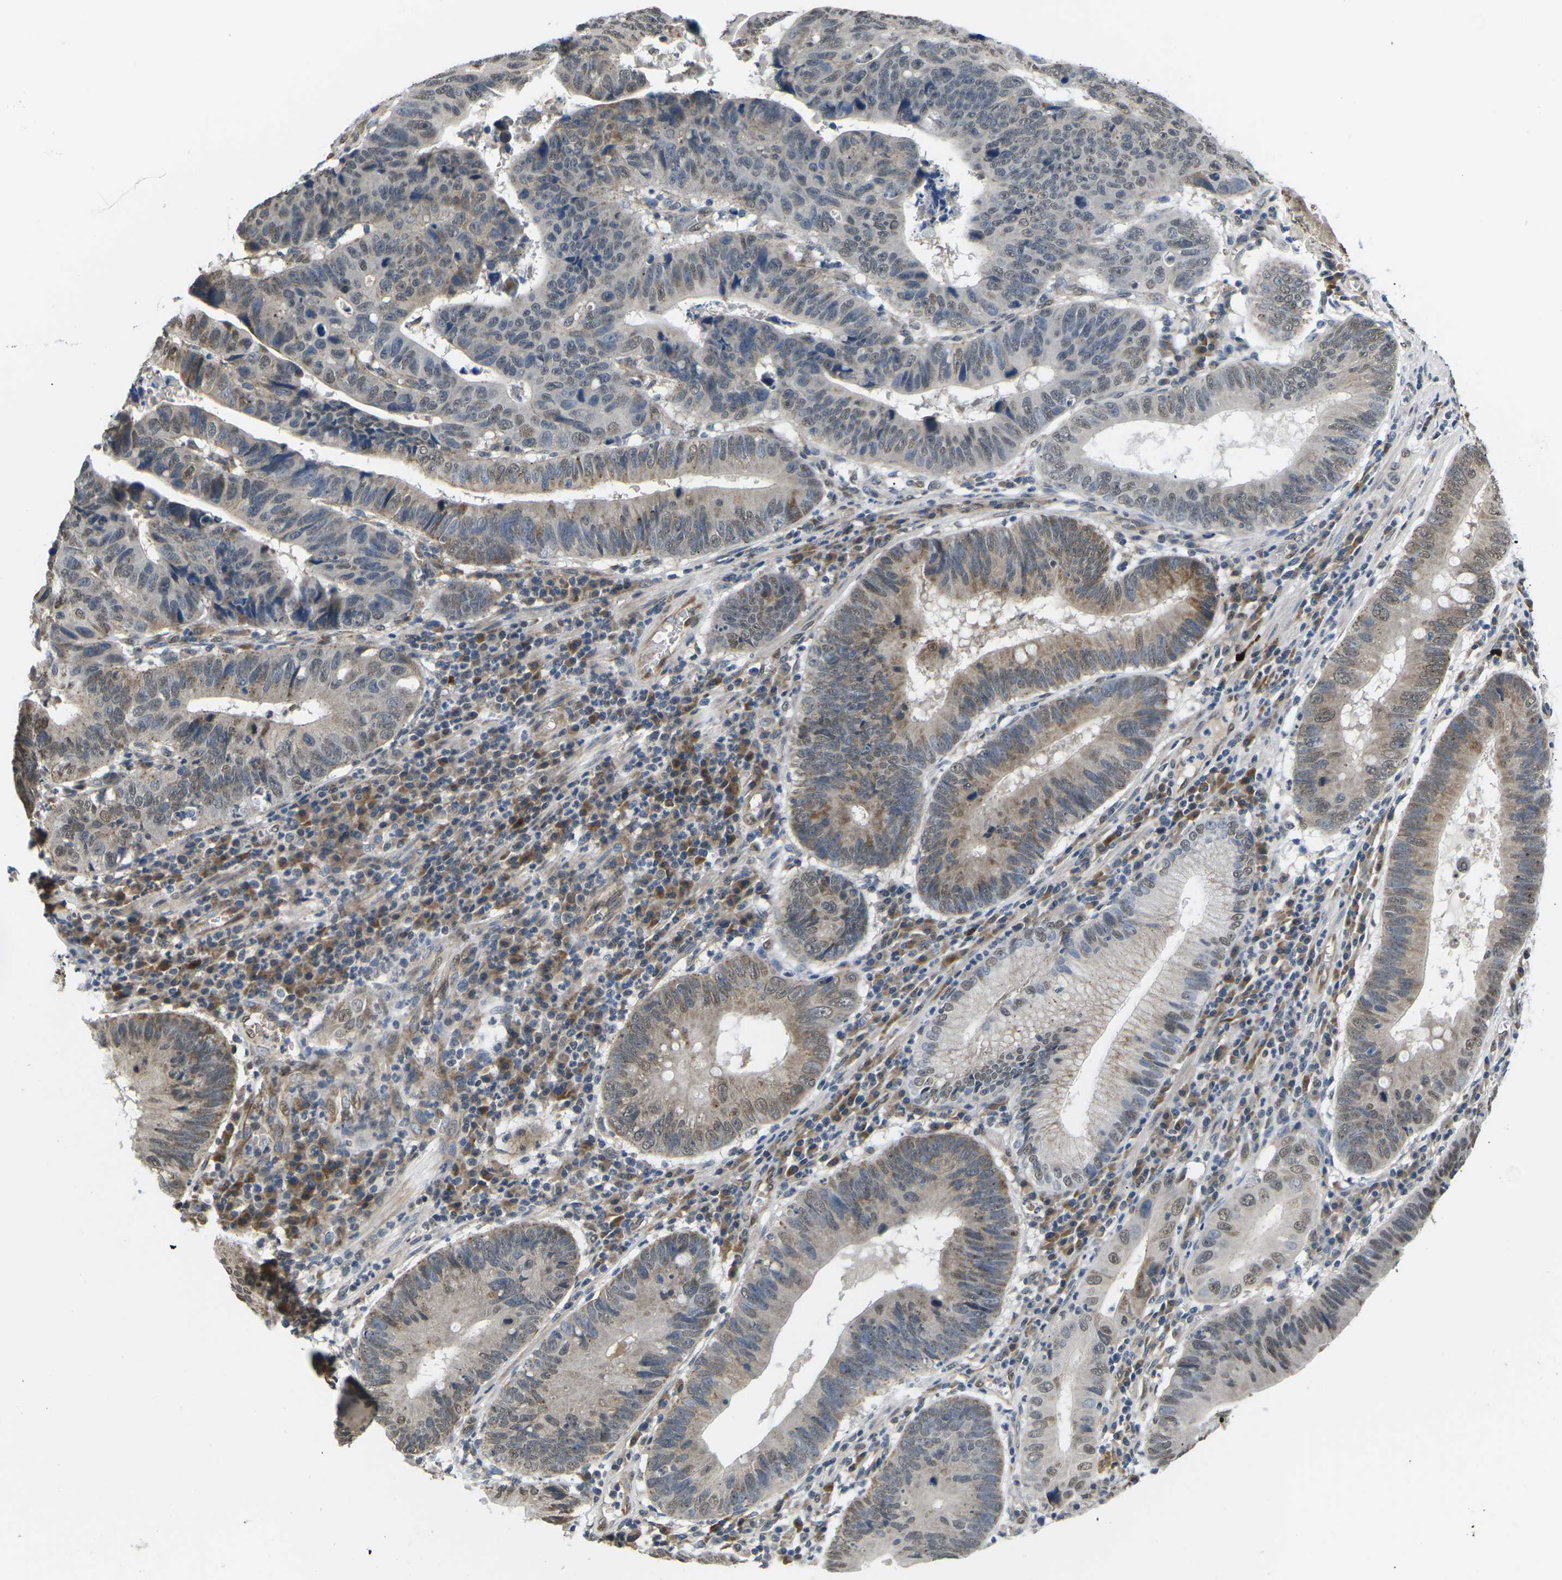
{"staining": {"intensity": "weak", "quantity": "25%-75%", "location": "cytoplasmic/membranous,nuclear"}, "tissue": "stomach cancer", "cell_type": "Tumor cells", "image_type": "cancer", "snomed": [{"axis": "morphology", "description": "Adenocarcinoma, NOS"}, {"axis": "topography", "description": "Stomach"}], "caption": "Protein staining displays weak cytoplasmic/membranous and nuclear staining in approximately 25%-75% of tumor cells in stomach cancer (adenocarcinoma).", "gene": "ERBB4", "patient": {"sex": "male", "age": 59}}